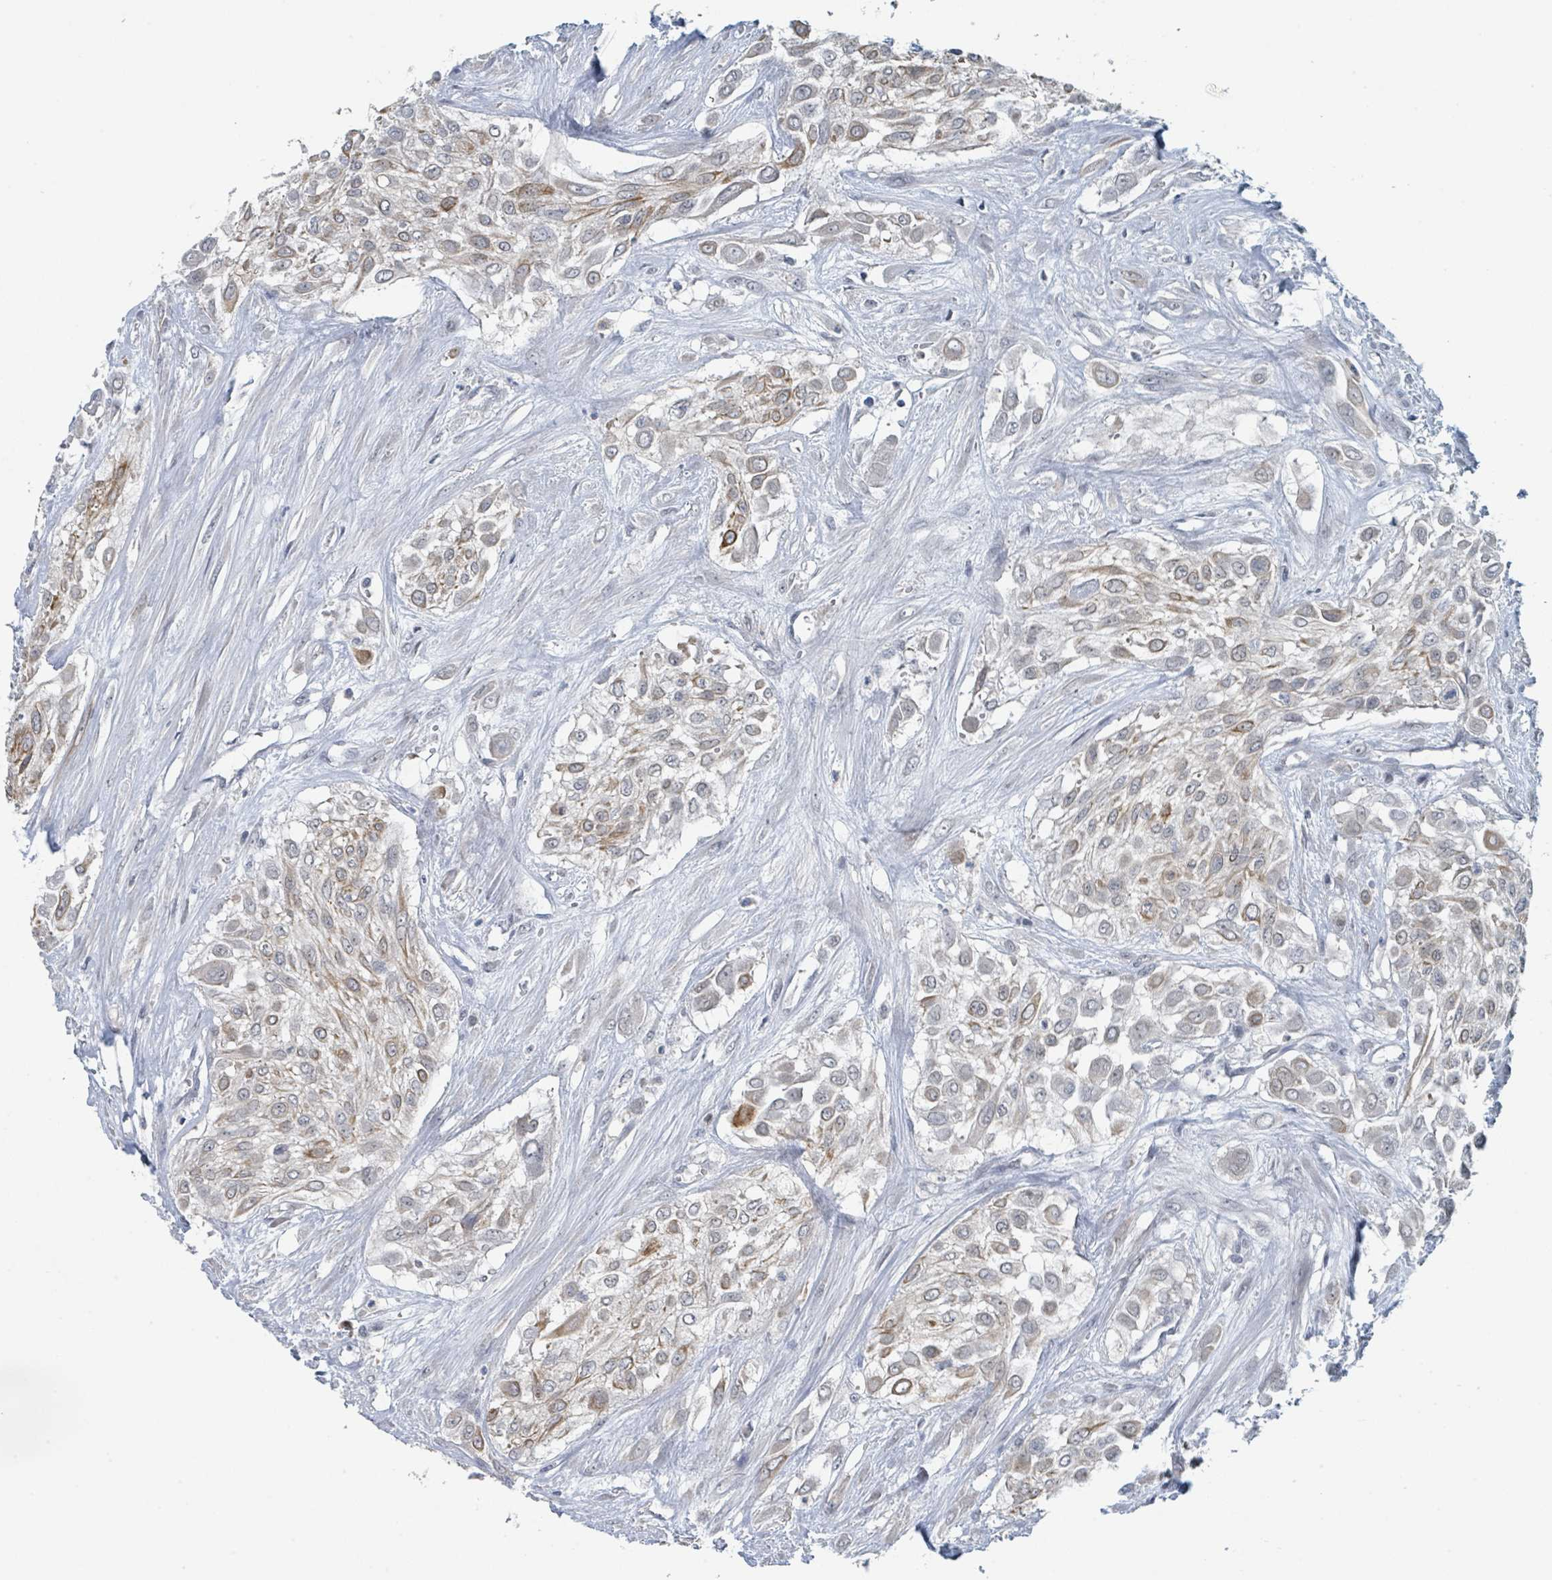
{"staining": {"intensity": "moderate", "quantity": "25%-75%", "location": "cytoplasmic/membranous"}, "tissue": "urothelial cancer", "cell_type": "Tumor cells", "image_type": "cancer", "snomed": [{"axis": "morphology", "description": "Urothelial carcinoma, High grade"}, {"axis": "topography", "description": "Urinary bladder"}], "caption": "Tumor cells show moderate cytoplasmic/membranous staining in approximately 25%-75% of cells in high-grade urothelial carcinoma. The staining is performed using DAB (3,3'-diaminobenzidine) brown chromogen to label protein expression. The nuclei are counter-stained blue using hematoxylin.", "gene": "ANKRD55", "patient": {"sex": "male", "age": 57}}